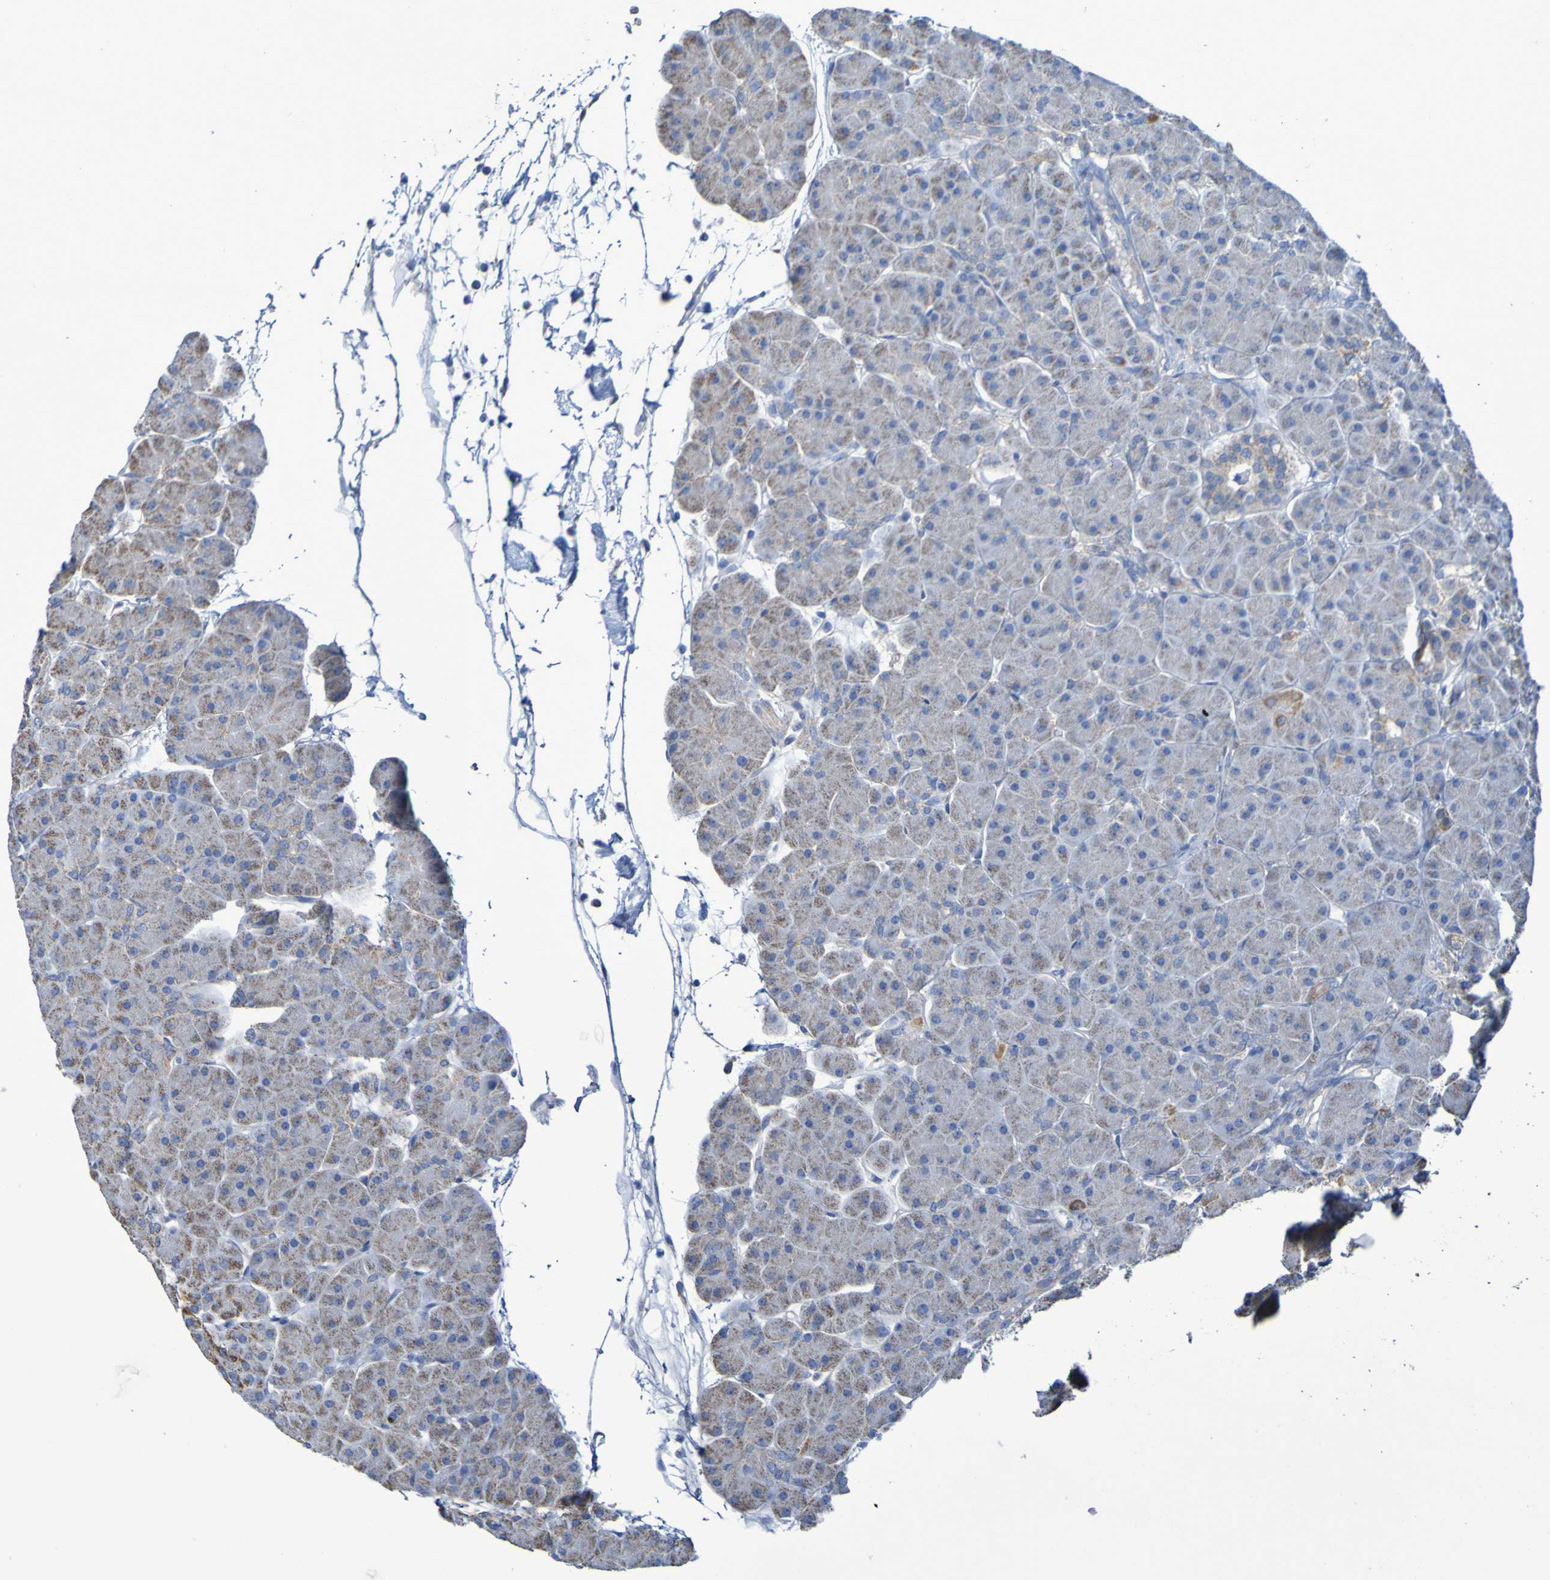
{"staining": {"intensity": "weak", "quantity": "25%-75%", "location": "cytoplasmic/membranous"}, "tissue": "pancreas", "cell_type": "Exocrine glandular cells", "image_type": "normal", "snomed": [{"axis": "morphology", "description": "Normal tissue, NOS"}, {"axis": "topography", "description": "Pancreas"}], "caption": "Immunohistochemistry micrograph of unremarkable pancreas stained for a protein (brown), which displays low levels of weak cytoplasmic/membranous positivity in approximately 25%-75% of exocrine glandular cells.", "gene": "CNTN2", "patient": {"sex": "male", "age": 66}}